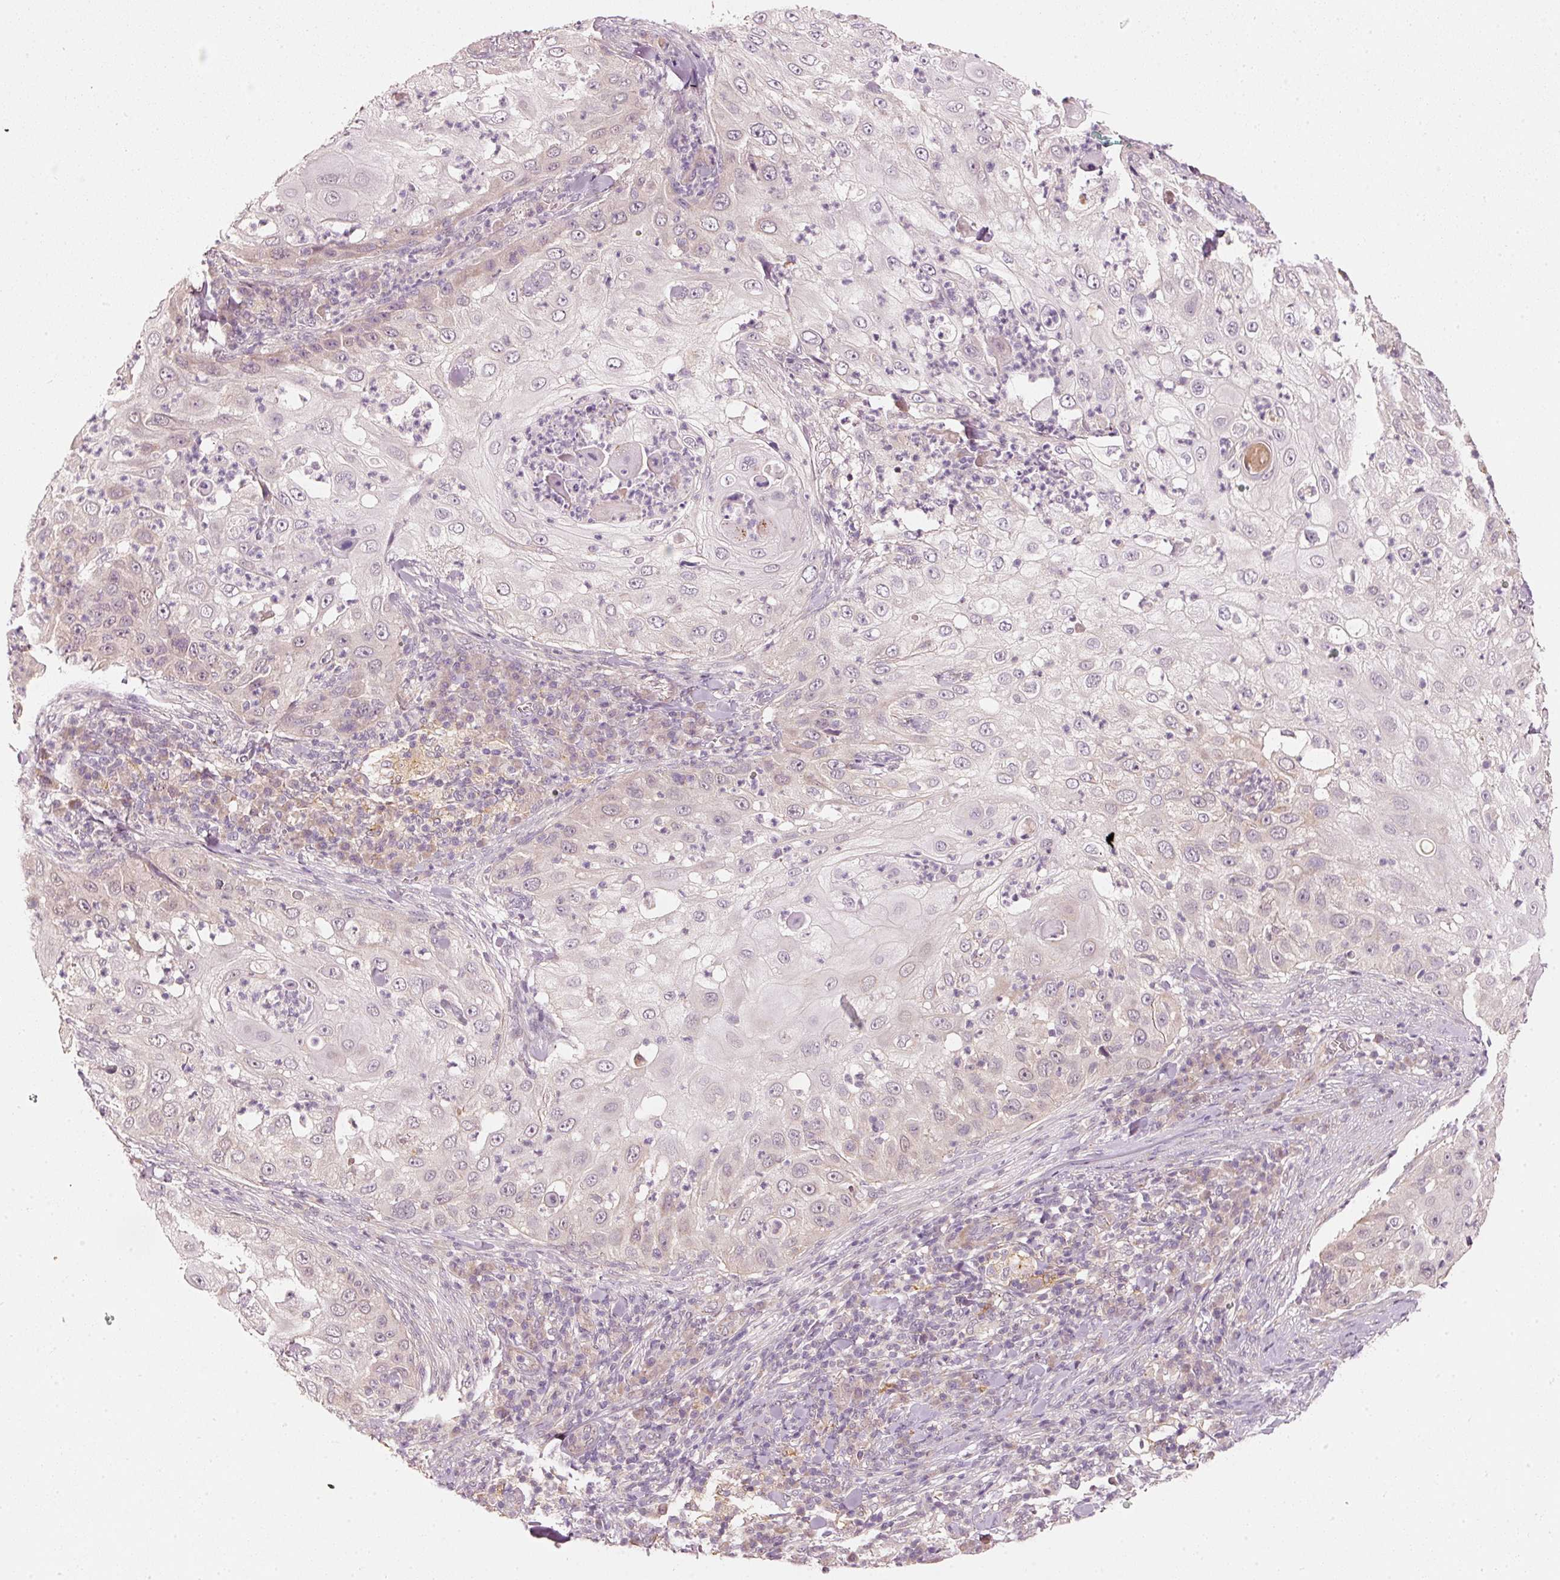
{"staining": {"intensity": "negative", "quantity": "none", "location": "none"}, "tissue": "skin cancer", "cell_type": "Tumor cells", "image_type": "cancer", "snomed": [{"axis": "morphology", "description": "Squamous cell carcinoma, NOS"}, {"axis": "topography", "description": "Skin"}], "caption": "There is no significant positivity in tumor cells of squamous cell carcinoma (skin). The staining is performed using DAB brown chromogen with nuclei counter-stained in using hematoxylin.", "gene": "ARHGAP22", "patient": {"sex": "female", "age": 44}}